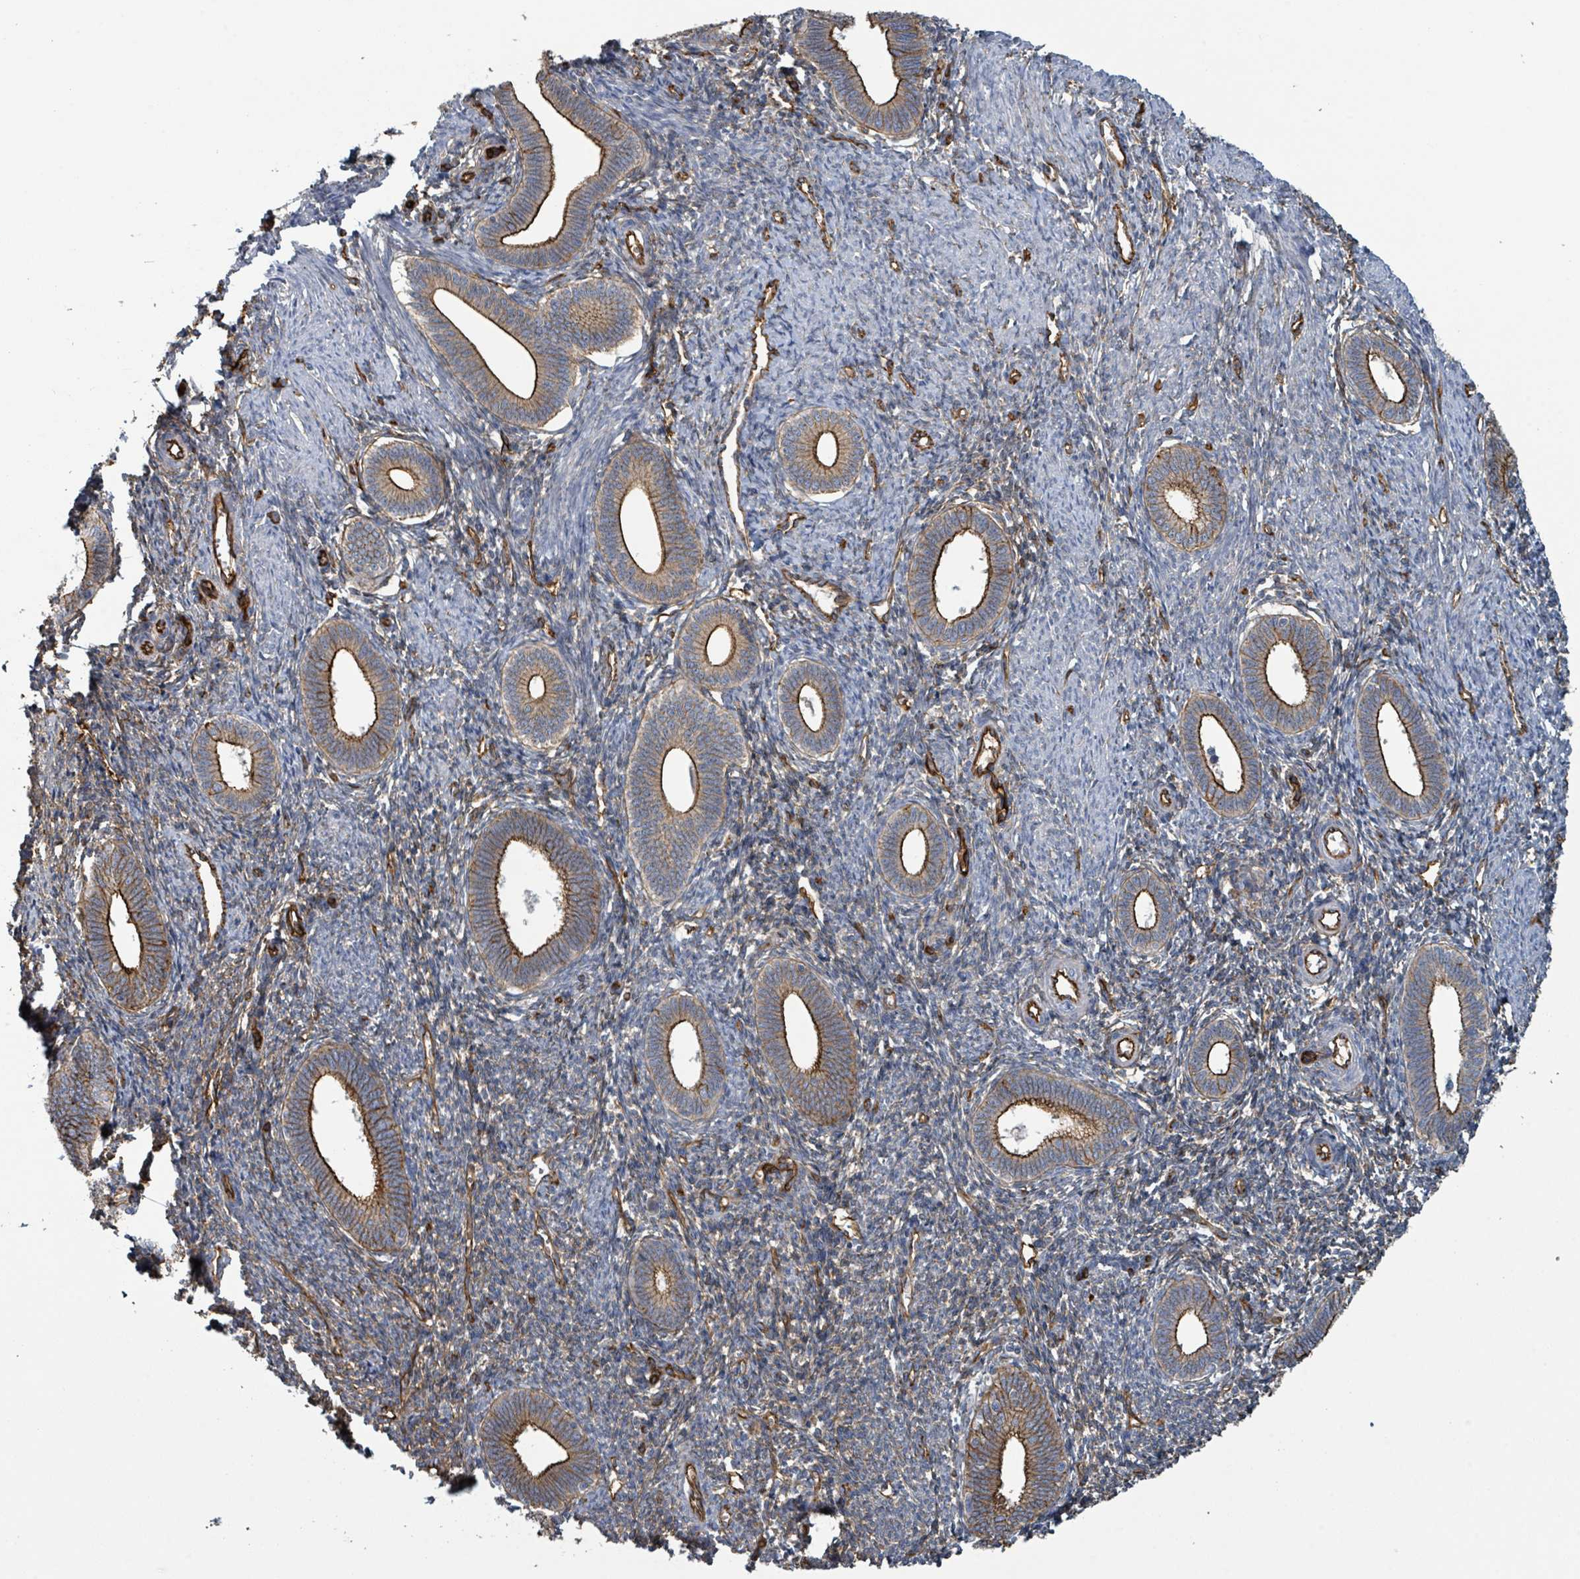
{"staining": {"intensity": "weak", "quantity": "25%-75%", "location": "cytoplasmic/membranous"}, "tissue": "endometrium", "cell_type": "Cells in endometrial stroma", "image_type": "normal", "snomed": [{"axis": "morphology", "description": "Normal tissue, NOS"}, {"axis": "topography", "description": "Endometrium"}], "caption": "IHC (DAB) staining of benign human endometrium demonstrates weak cytoplasmic/membranous protein staining in about 25%-75% of cells in endometrial stroma.", "gene": "LDOC1", "patient": {"sex": "female", "age": 41}}